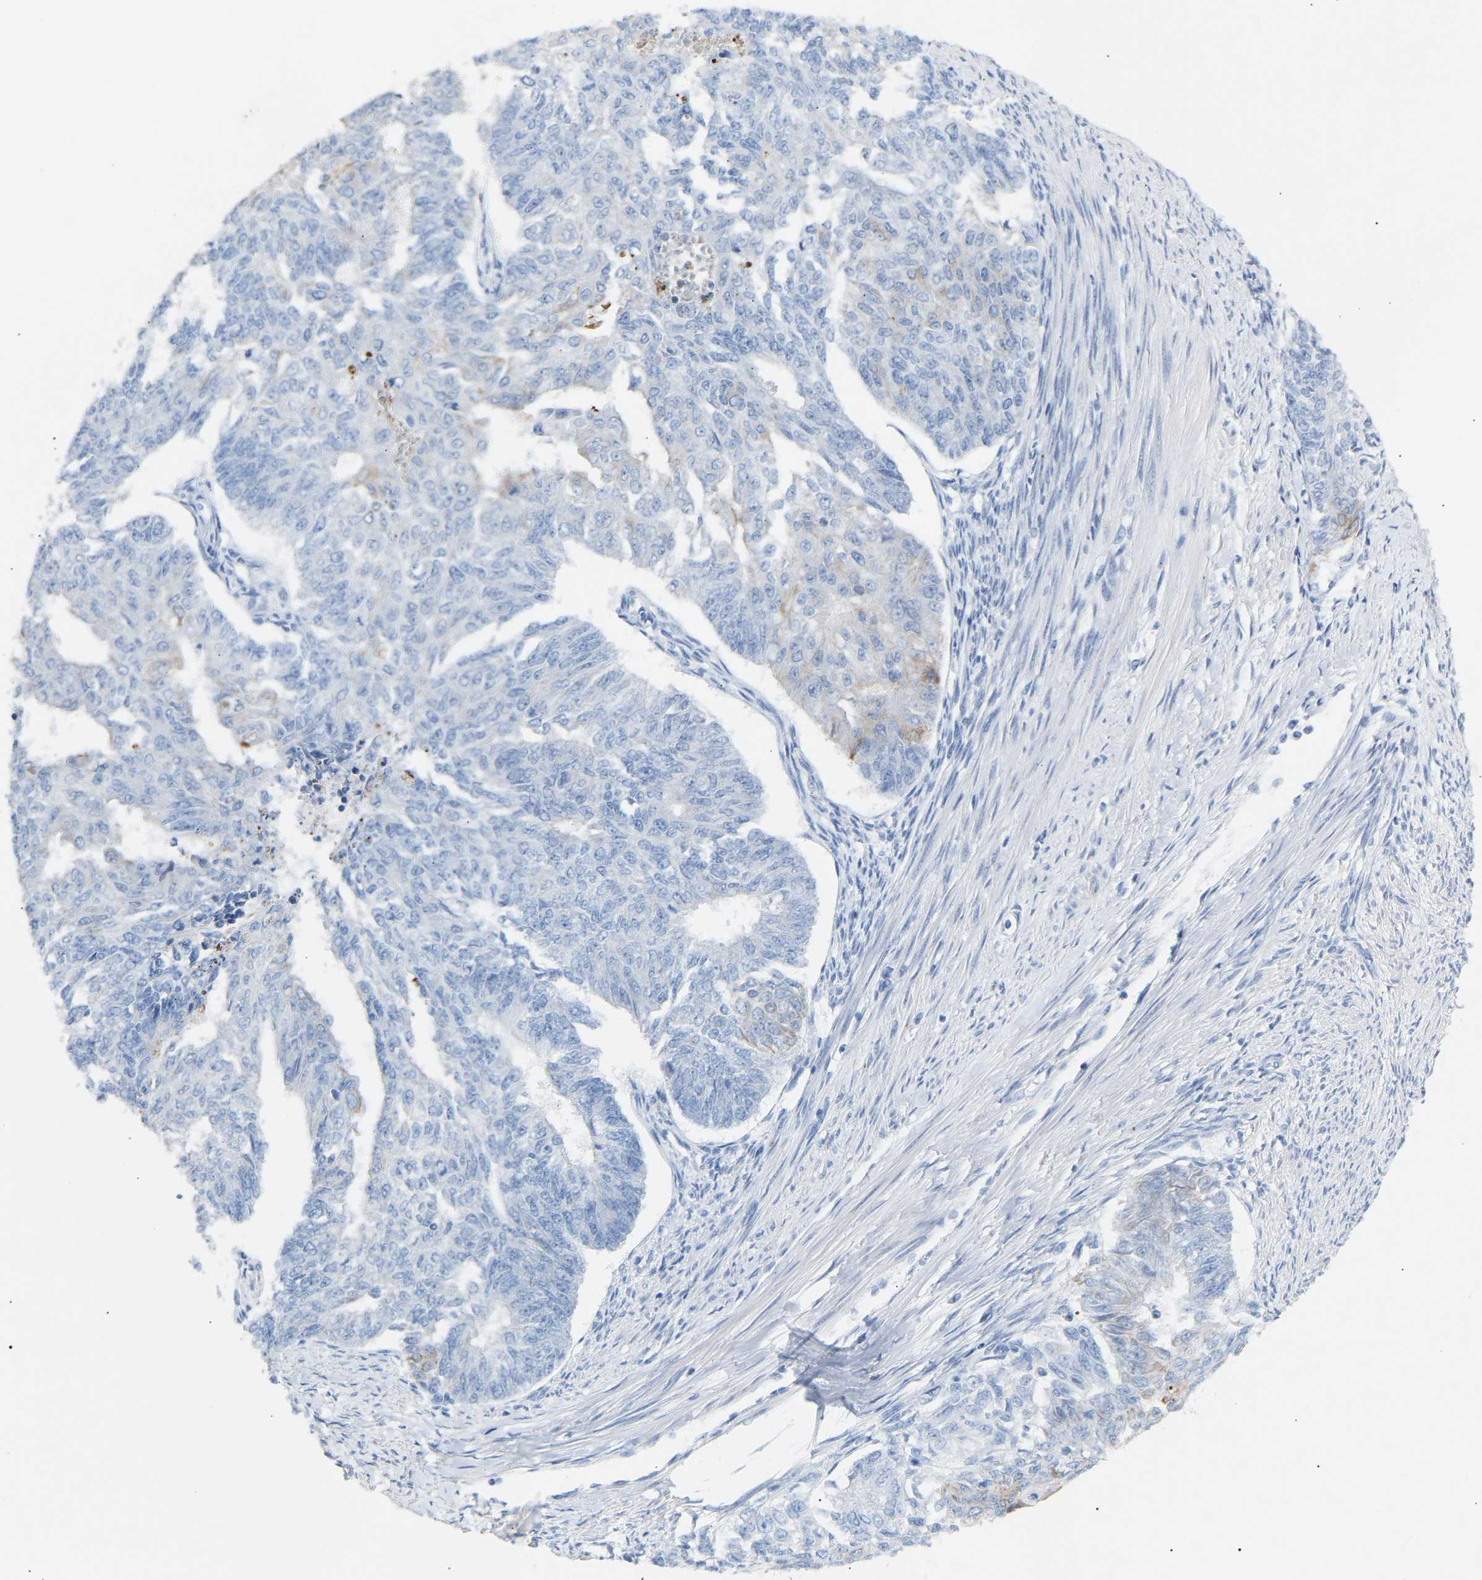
{"staining": {"intensity": "negative", "quantity": "none", "location": "none"}, "tissue": "endometrial cancer", "cell_type": "Tumor cells", "image_type": "cancer", "snomed": [{"axis": "morphology", "description": "Adenocarcinoma, NOS"}, {"axis": "topography", "description": "Endometrium"}], "caption": "The micrograph demonstrates no significant staining in tumor cells of endometrial adenocarcinoma. The staining is performed using DAB (3,3'-diaminobenzidine) brown chromogen with nuclei counter-stained in using hematoxylin.", "gene": "PEX1", "patient": {"sex": "female", "age": 32}}